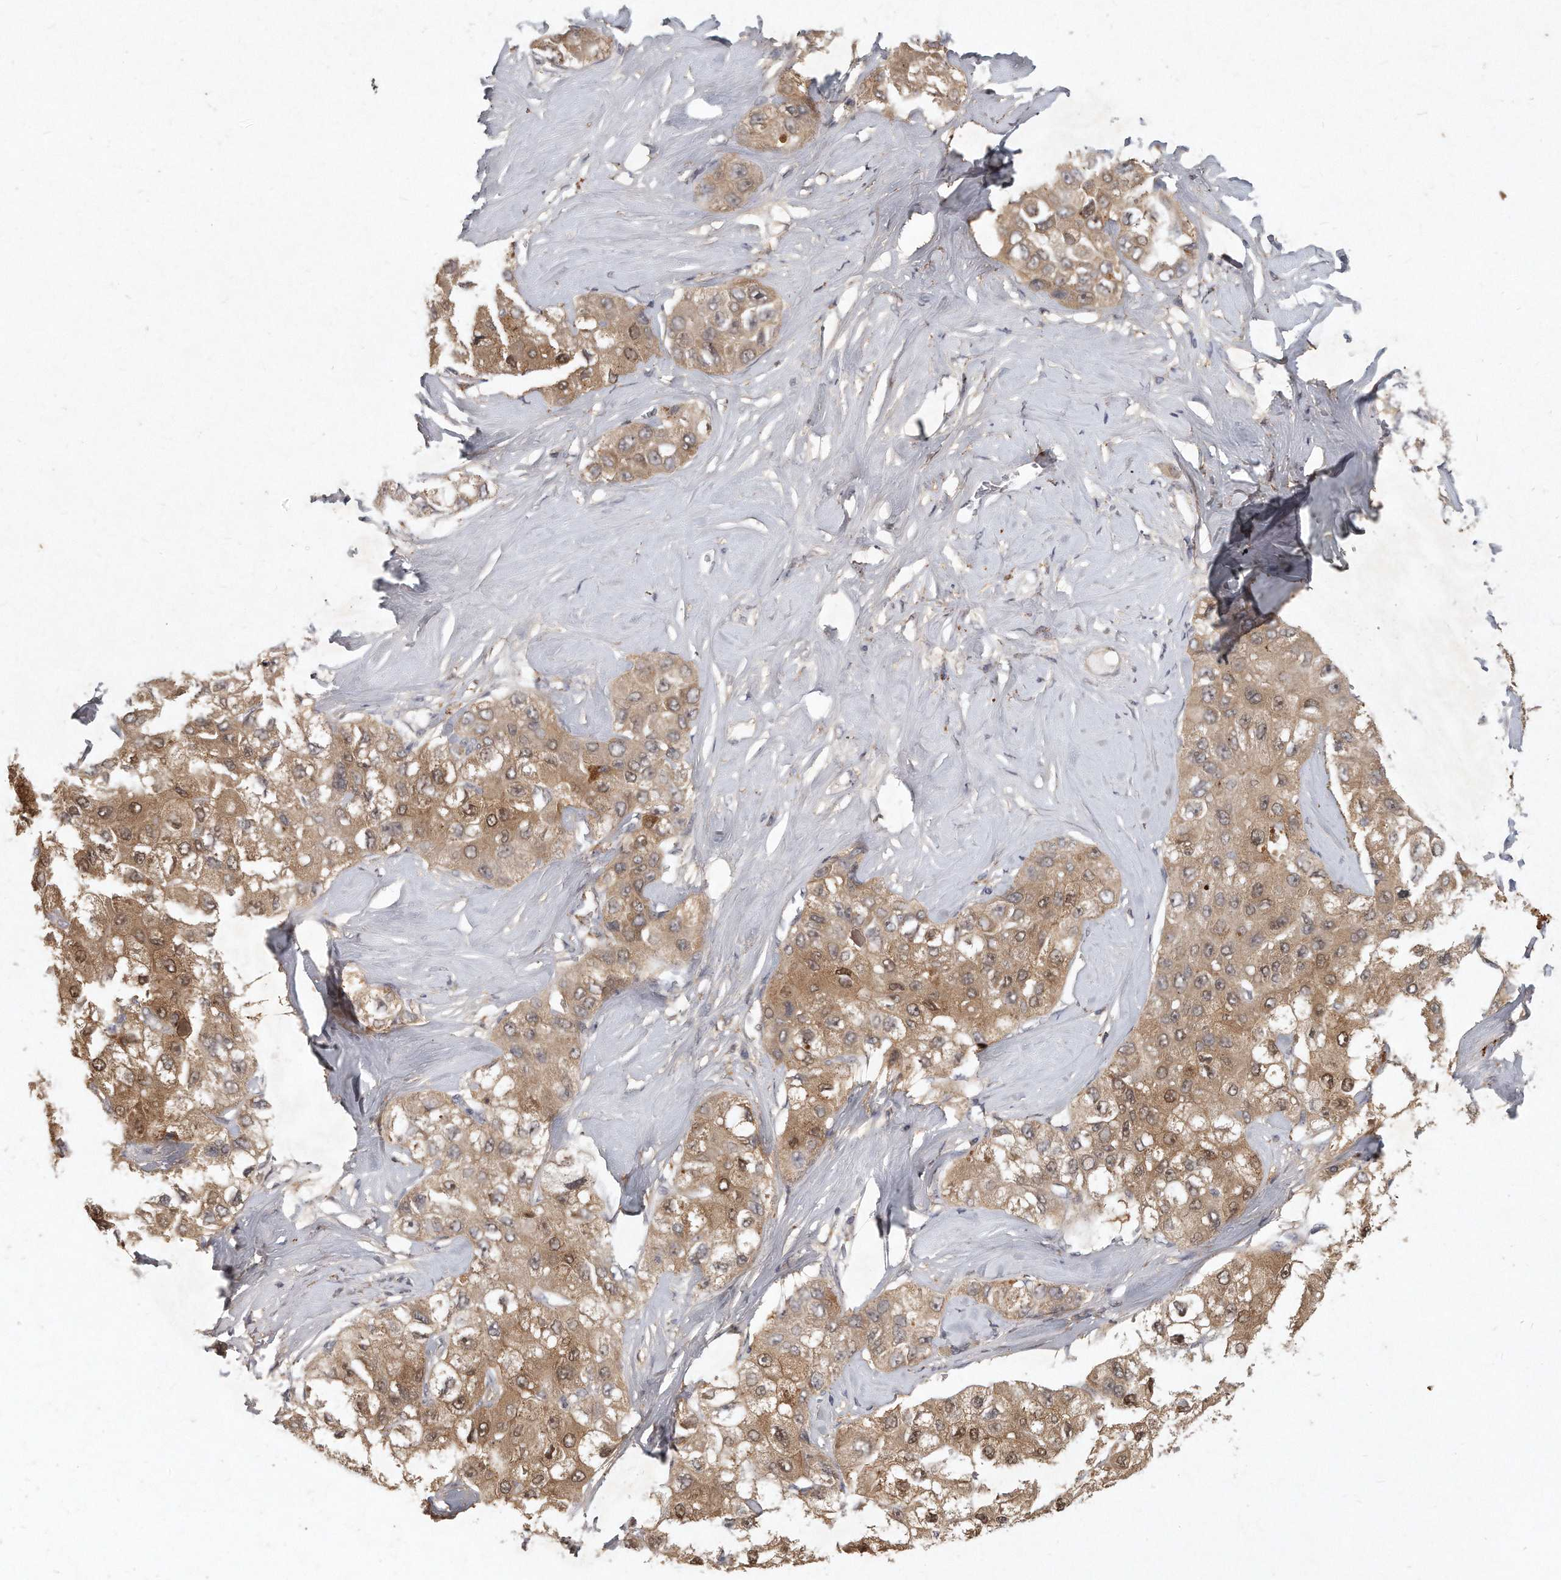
{"staining": {"intensity": "moderate", "quantity": ">75%", "location": "cytoplasmic/membranous,nuclear"}, "tissue": "liver cancer", "cell_type": "Tumor cells", "image_type": "cancer", "snomed": [{"axis": "morphology", "description": "Carcinoma, Hepatocellular, NOS"}, {"axis": "topography", "description": "Liver"}], "caption": "A micrograph of human hepatocellular carcinoma (liver) stained for a protein displays moderate cytoplasmic/membranous and nuclear brown staining in tumor cells.", "gene": "LGALS8", "patient": {"sex": "male", "age": 80}}